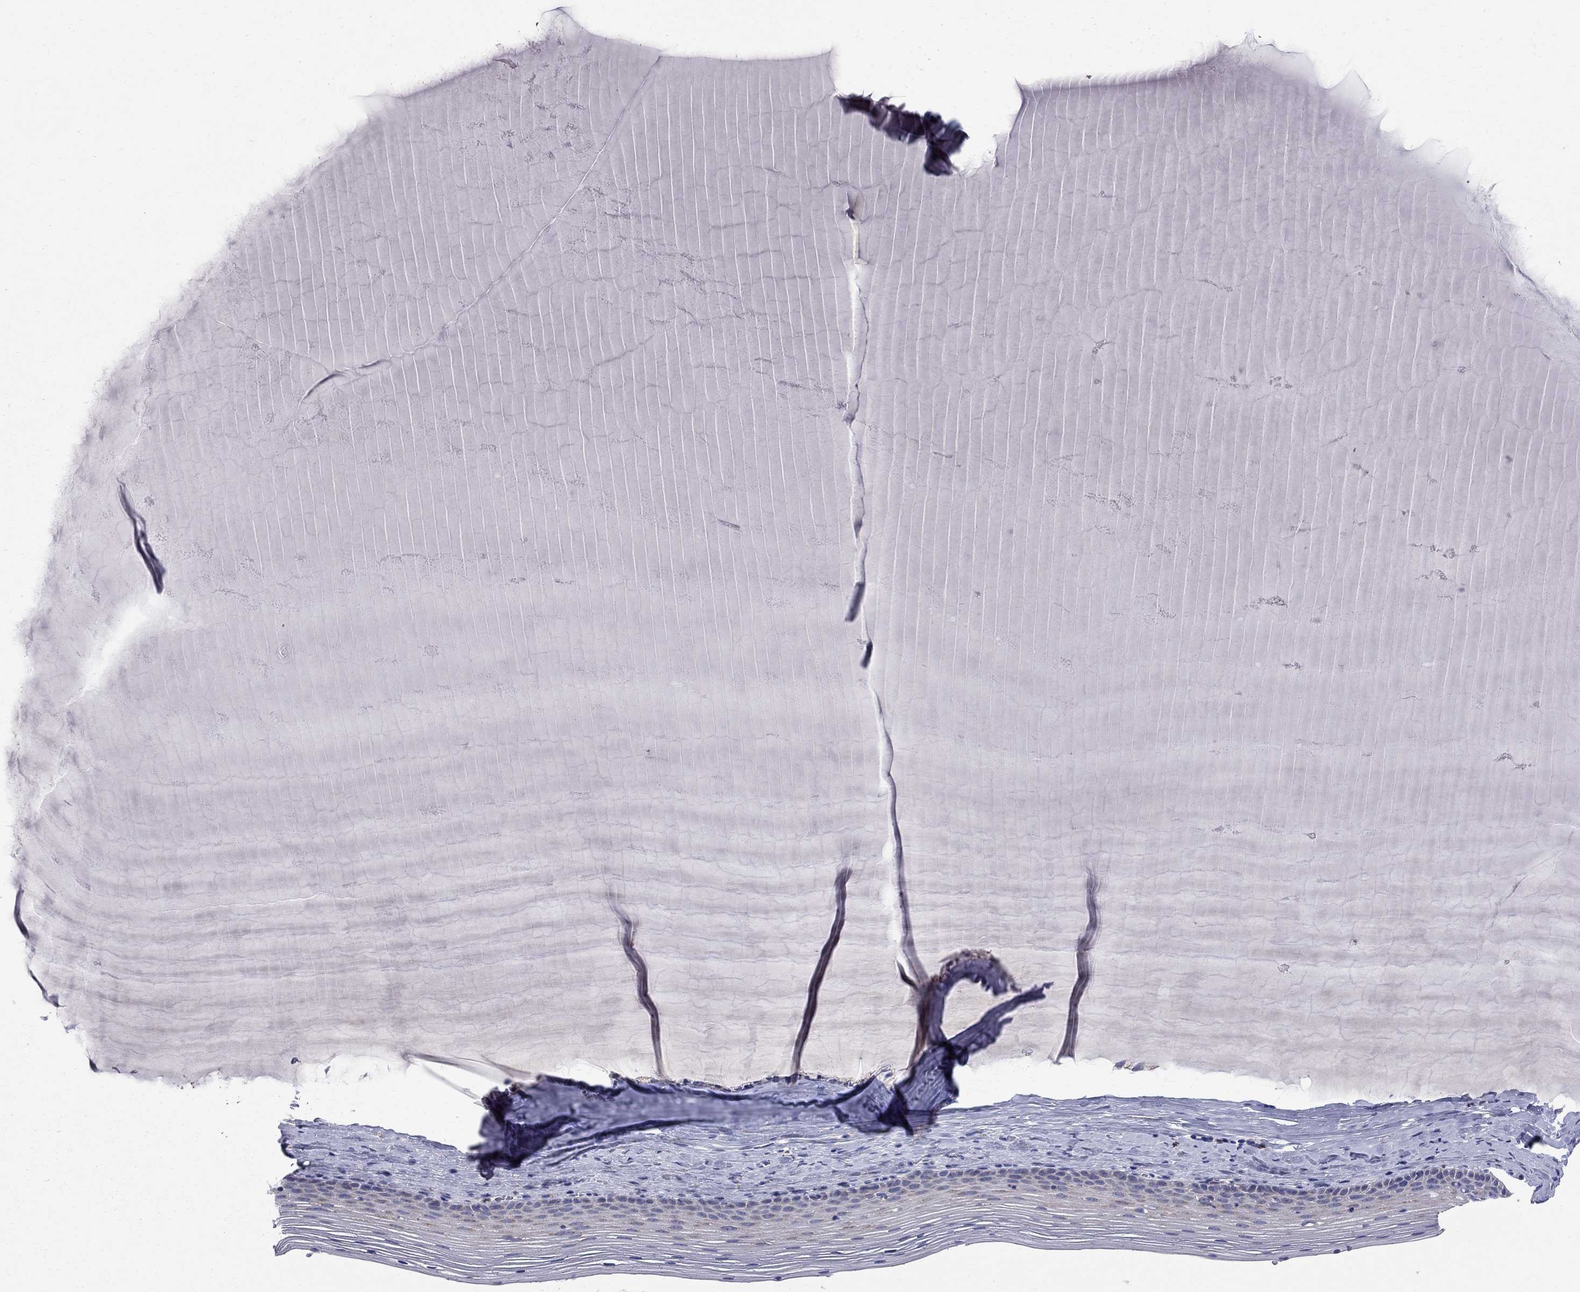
{"staining": {"intensity": "negative", "quantity": "none", "location": "none"}, "tissue": "cervix", "cell_type": "Glandular cells", "image_type": "normal", "snomed": [{"axis": "morphology", "description": "Normal tissue, NOS"}, {"axis": "topography", "description": "Cervix"}], "caption": "DAB (3,3'-diaminobenzidine) immunohistochemical staining of normal human cervix shows no significant expression in glandular cells.", "gene": "ACSL1", "patient": {"sex": "female", "age": 40}}